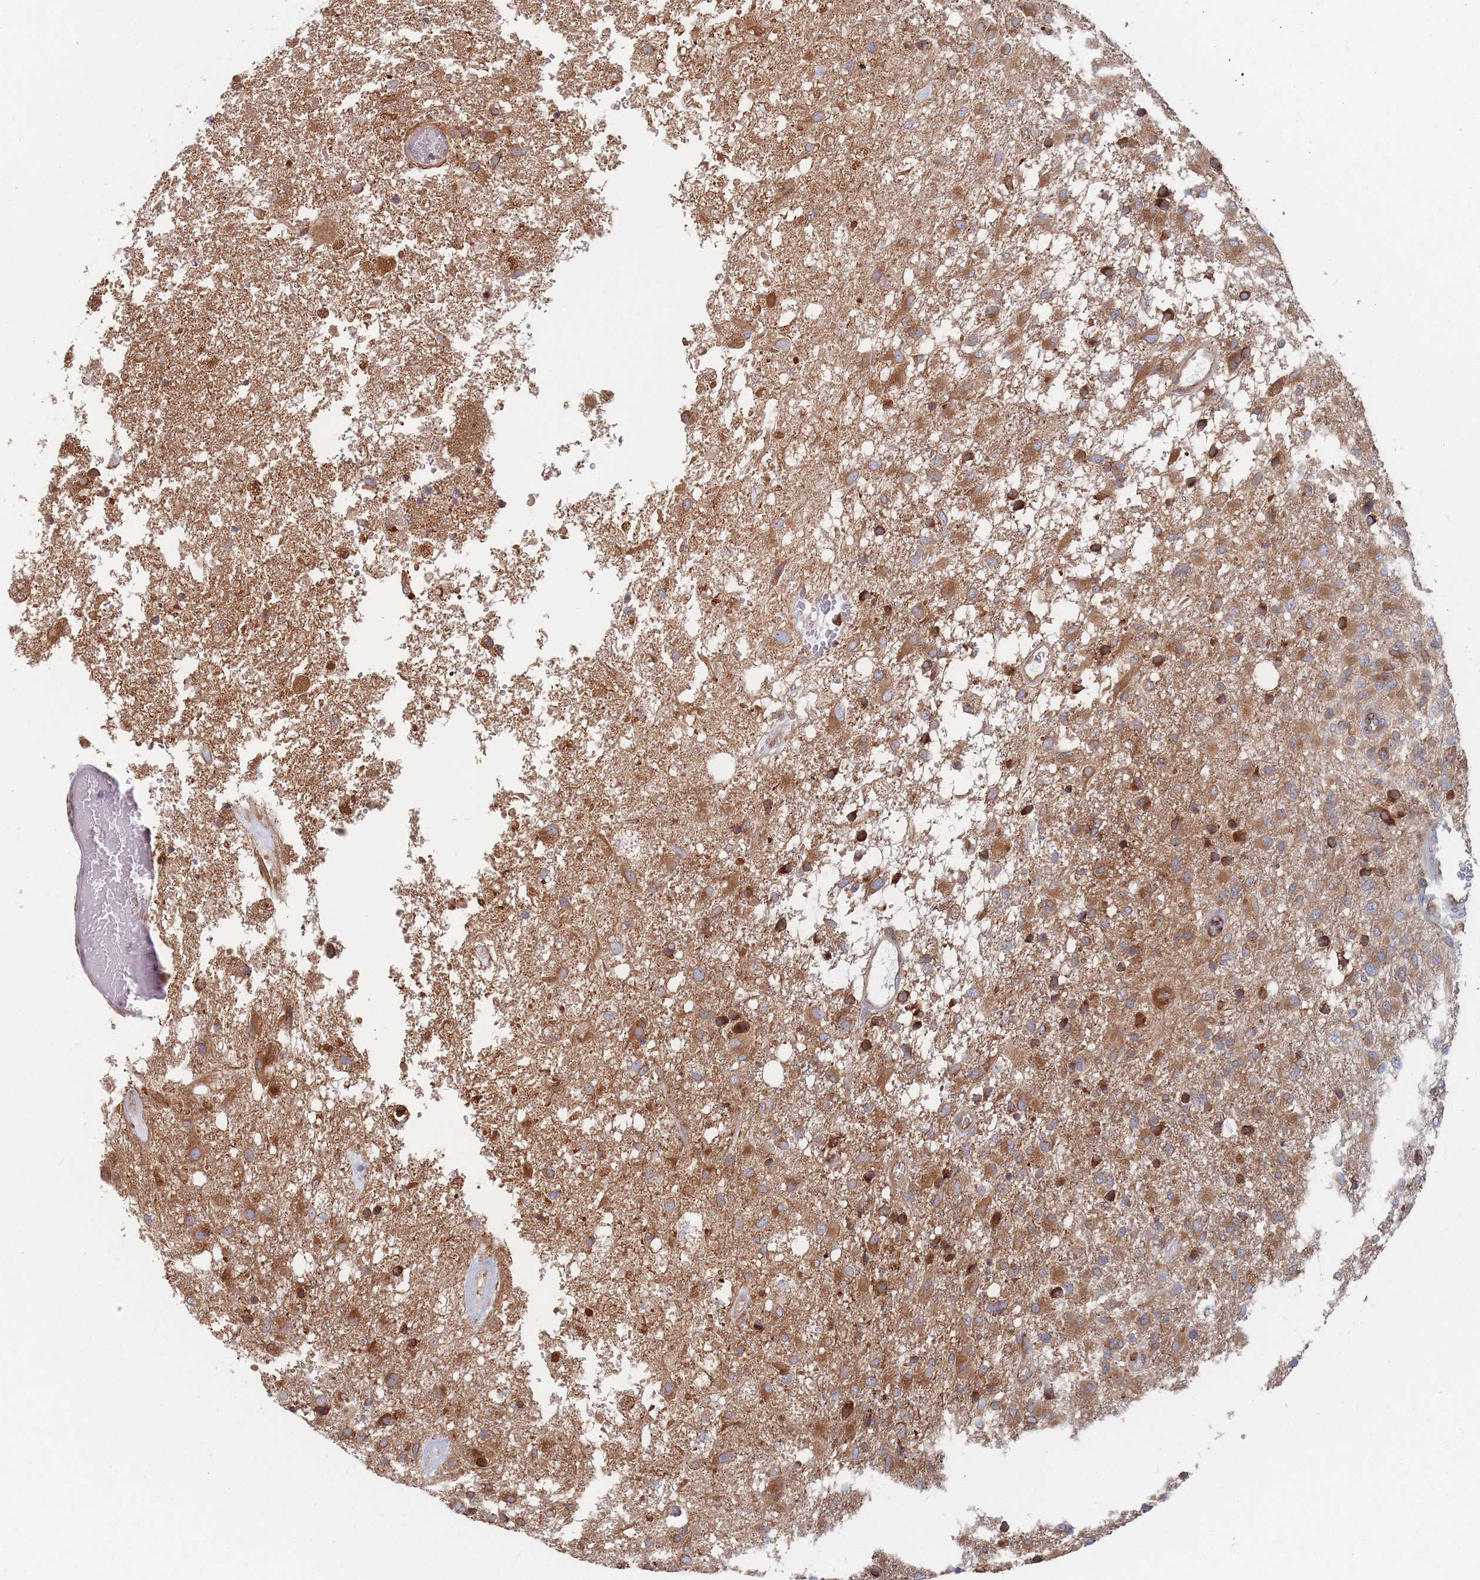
{"staining": {"intensity": "moderate", "quantity": ">75%", "location": "cytoplasmic/membranous"}, "tissue": "glioma", "cell_type": "Tumor cells", "image_type": "cancer", "snomed": [{"axis": "morphology", "description": "Glioma, malignant, High grade"}, {"axis": "topography", "description": "Brain"}], "caption": "Immunohistochemistry (IHC) image of neoplastic tissue: high-grade glioma (malignant) stained using IHC reveals medium levels of moderate protein expression localized specifically in the cytoplasmic/membranous of tumor cells, appearing as a cytoplasmic/membranous brown color.", "gene": "KDSR", "patient": {"sex": "female", "age": 74}}